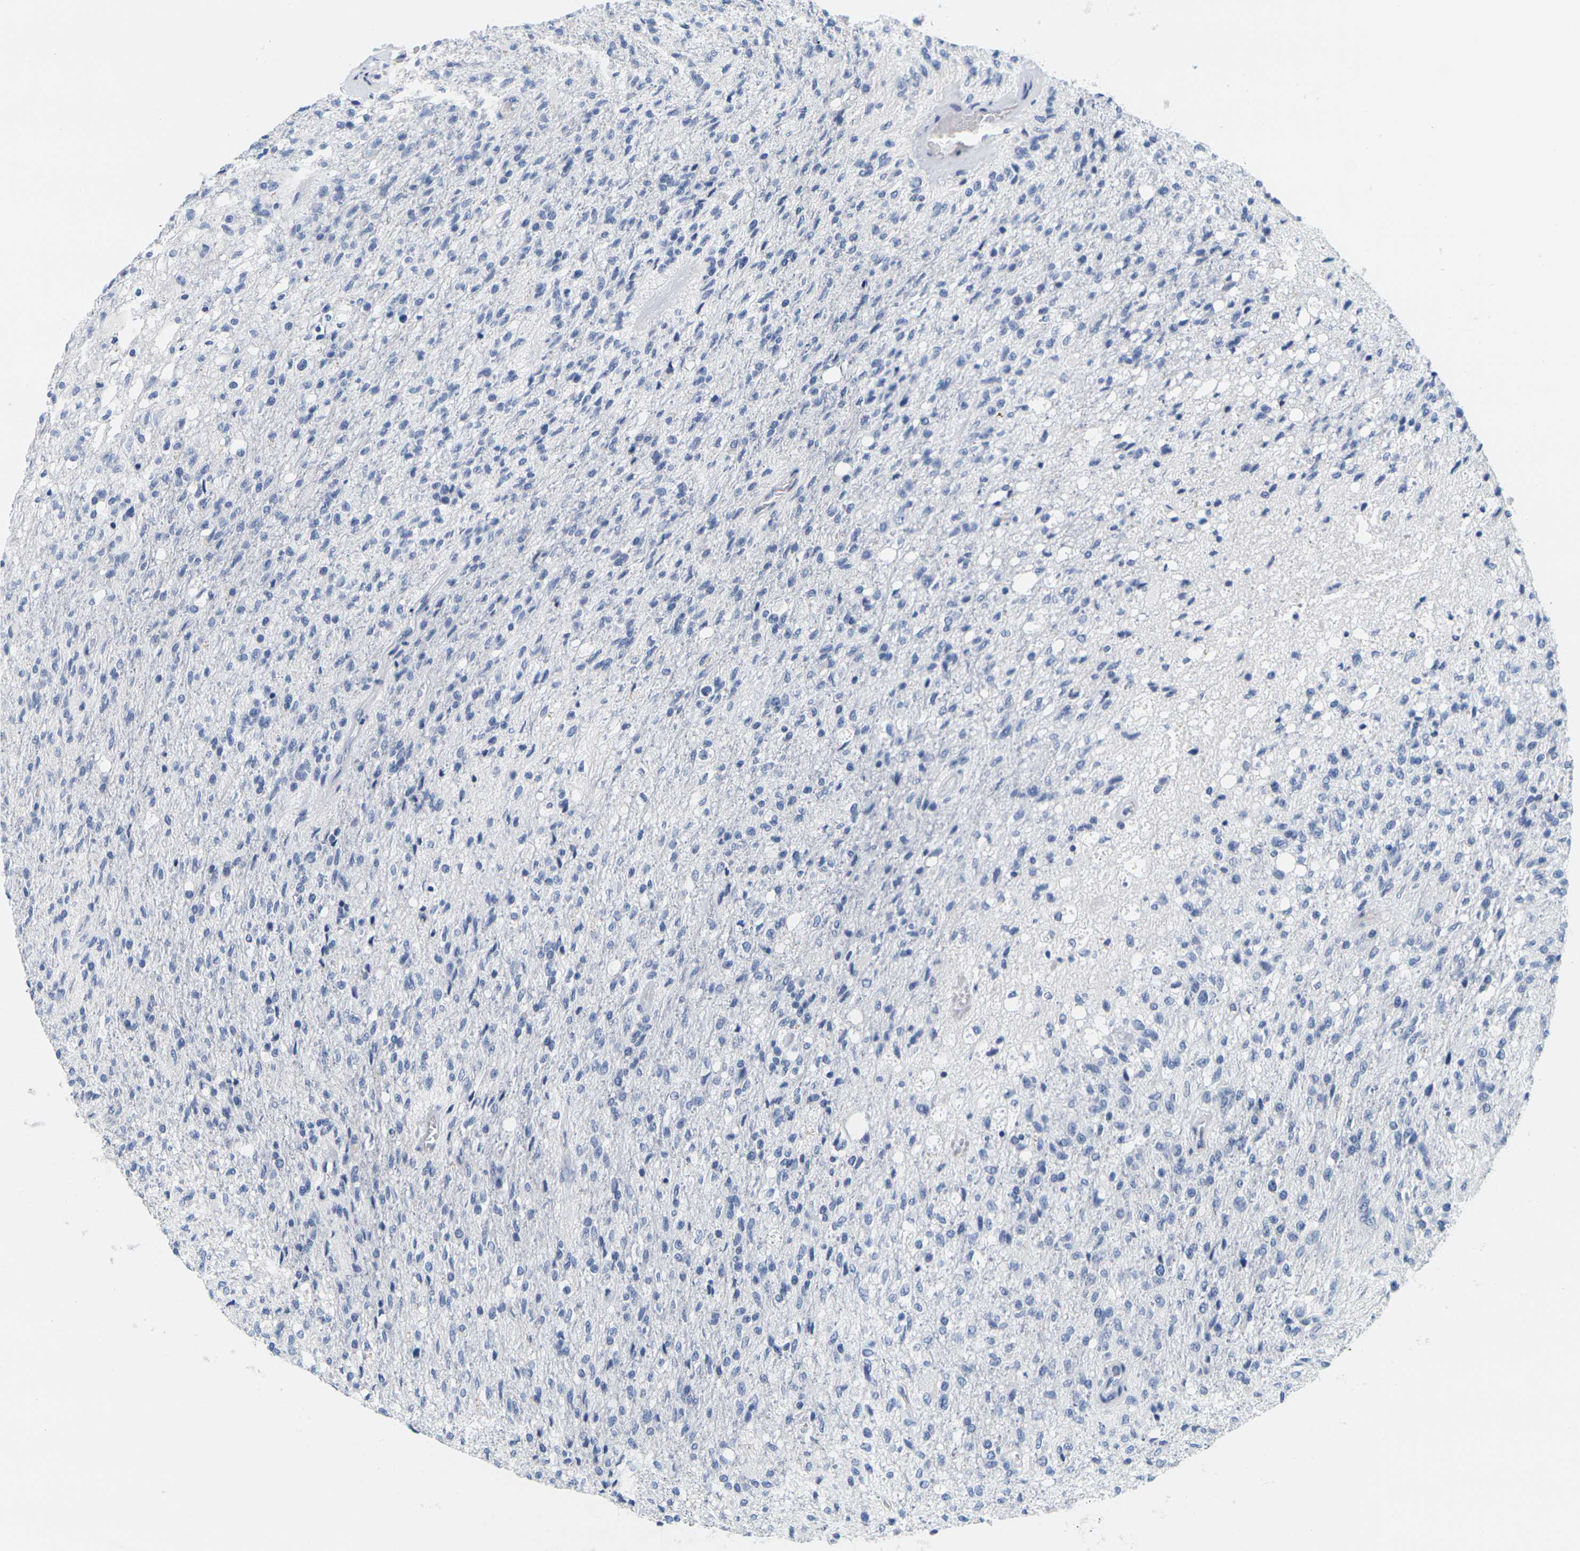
{"staining": {"intensity": "negative", "quantity": "none", "location": "none"}, "tissue": "glioma", "cell_type": "Tumor cells", "image_type": "cancer", "snomed": [{"axis": "morphology", "description": "Normal tissue, NOS"}, {"axis": "morphology", "description": "Glioma, malignant, High grade"}, {"axis": "topography", "description": "Cerebral cortex"}], "caption": "Immunohistochemical staining of high-grade glioma (malignant) shows no significant expression in tumor cells.", "gene": "HLA-DOB", "patient": {"sex": "male", "age": 77}}